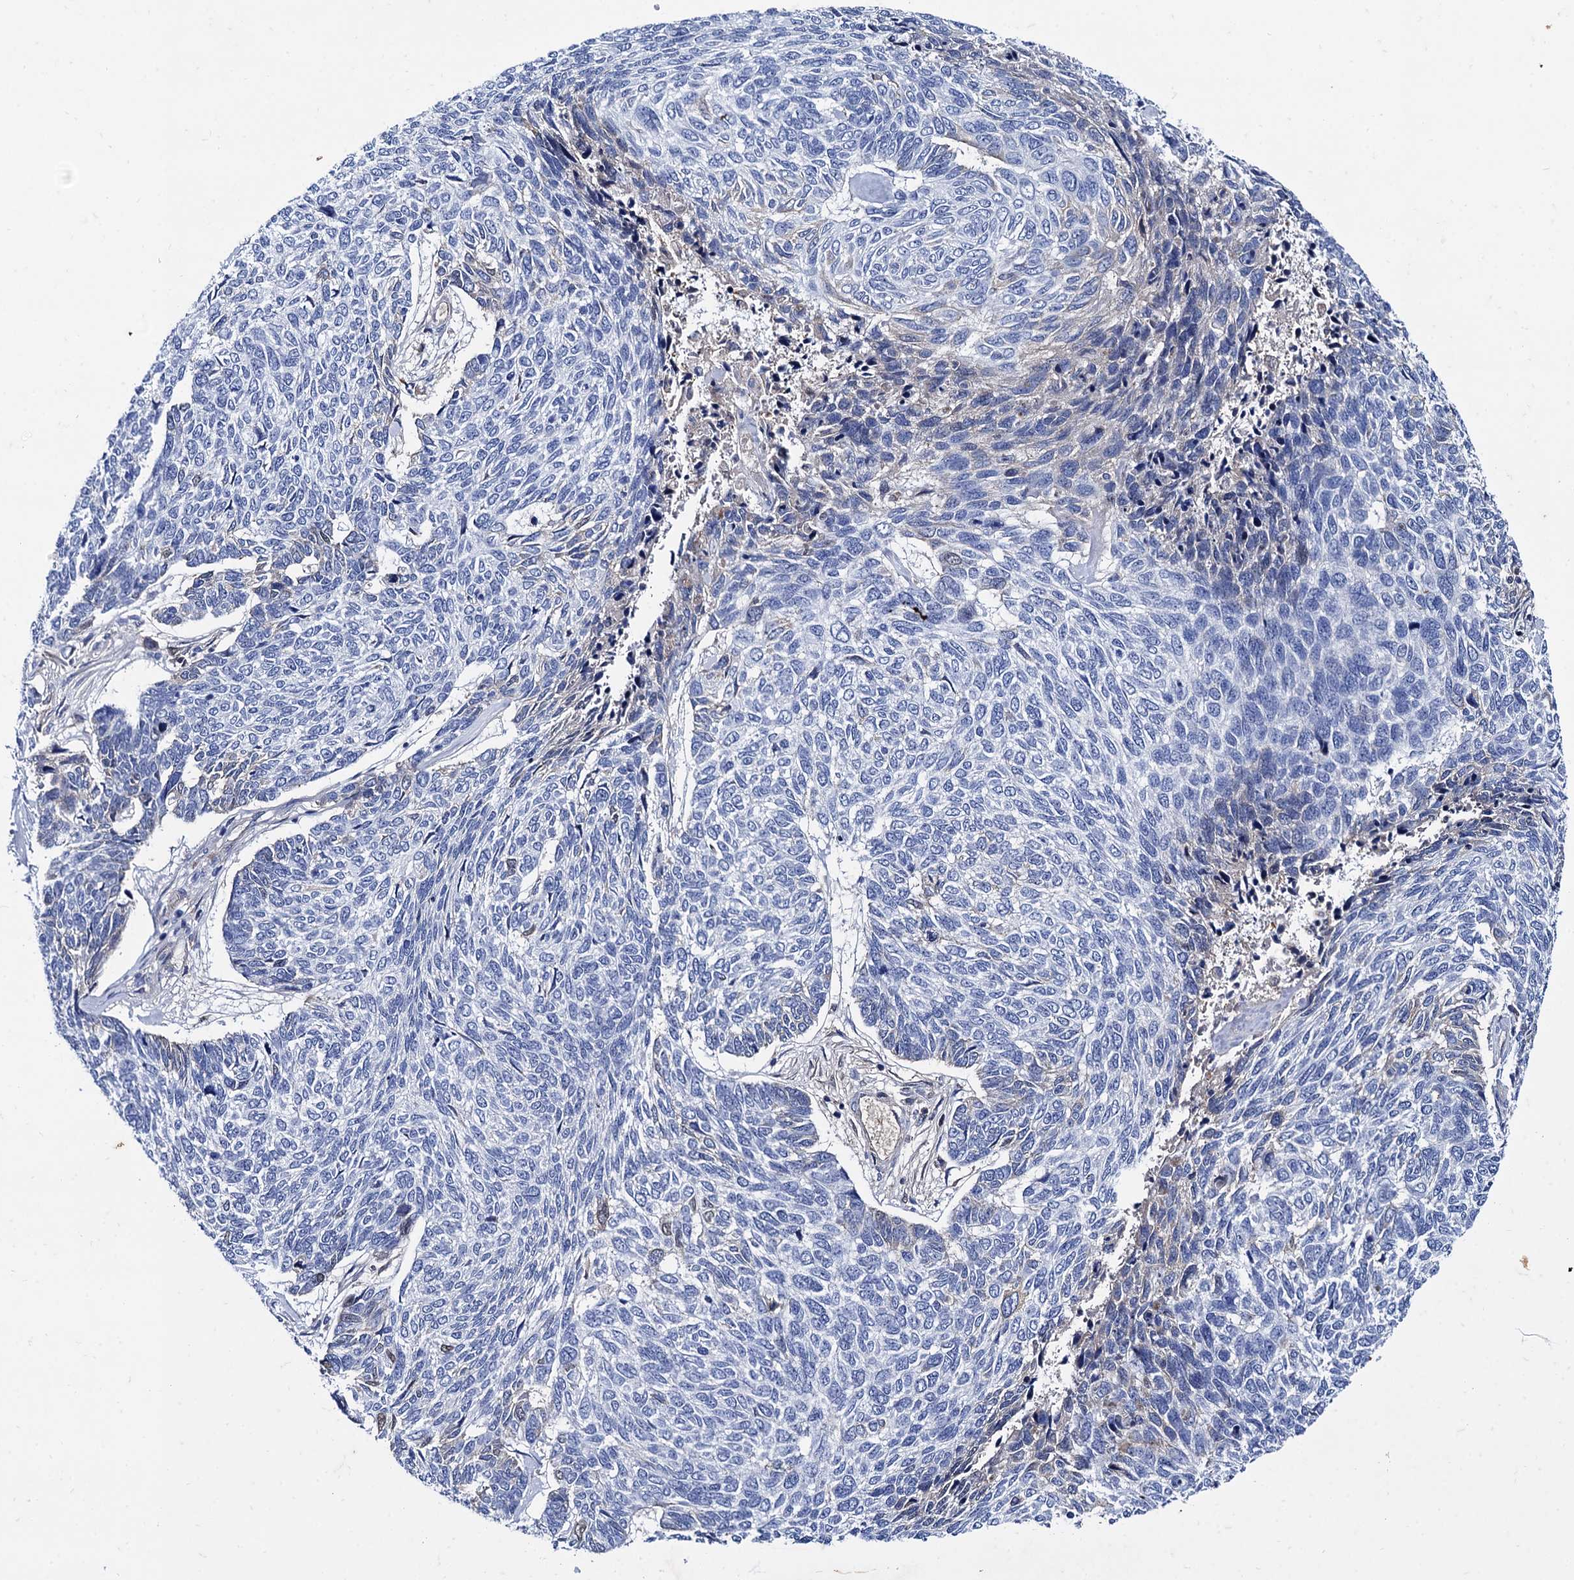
{"staining": {"intensity": "negative", "quantity": "none", "location": "none"}, "tissue": "skin cancer", "cell_type": "Tumor cells", "image_type": "cancer", "snomed": [{"axis": "morphology", "description": "Basal cell carcinoma"}, {"axis": "topography", "description": "Skin"}], "caption": "Skin basal cell carcinoma was stained to show a protein in brown. There is no significant staining in tumor cells.", "gene": "TMEM72", "patient": {"sex": "female", "age": 65}}